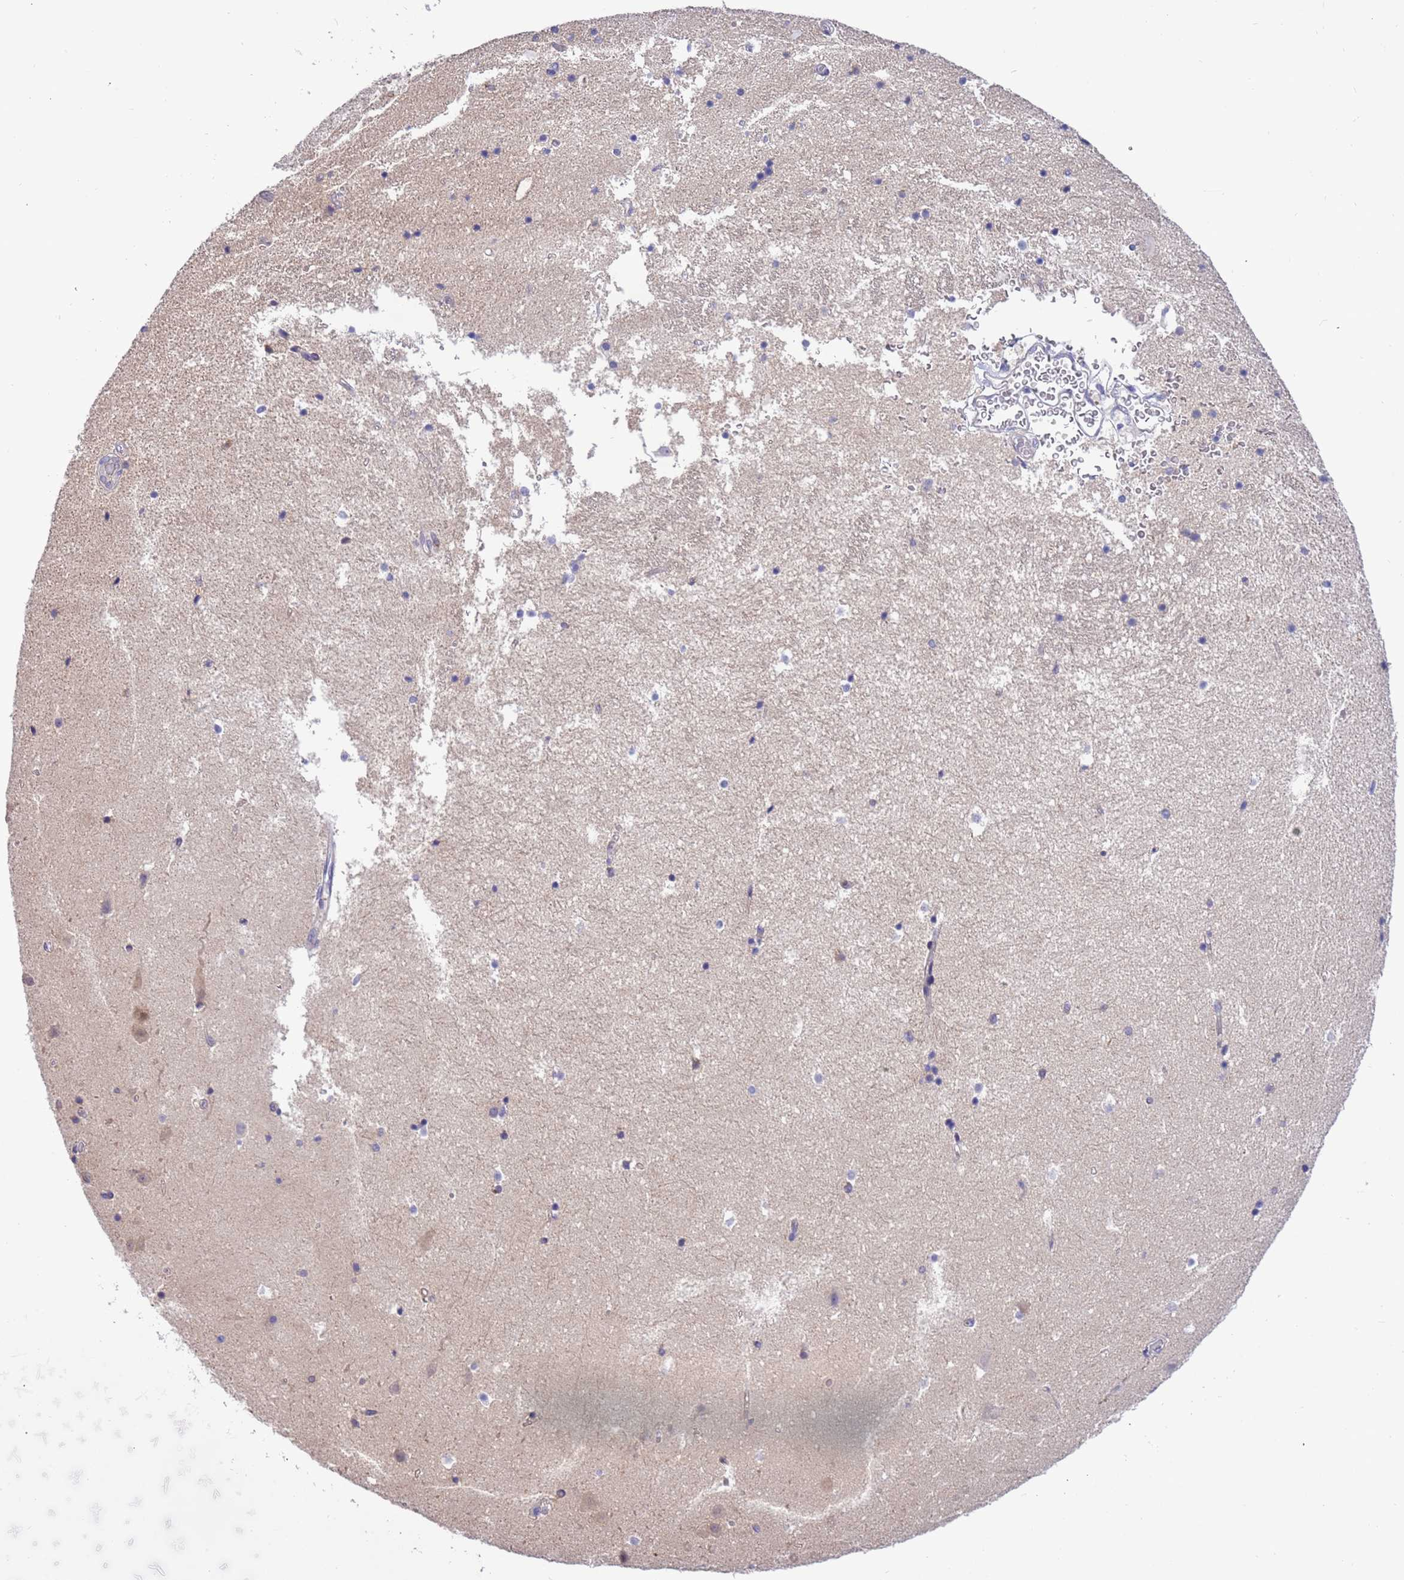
{"staining": {"intensity": "negative", "quantity": "none", "location": "none"}, "tissue": "hippocampus", "cell_type": "Glial cells", "image_type": "normal", "snomed": [{"axis": "morphology", "description": "Normal tissue, NOS"}, {"axis": "topography", "description": "Hippocampus"}], "caption": "DAB immunohistochemical staining of unremarkable hippocampus exhibits no significant expression in glial cells.", "gene": "STIP1", "patient": {"sex": "female", "age": 52}}